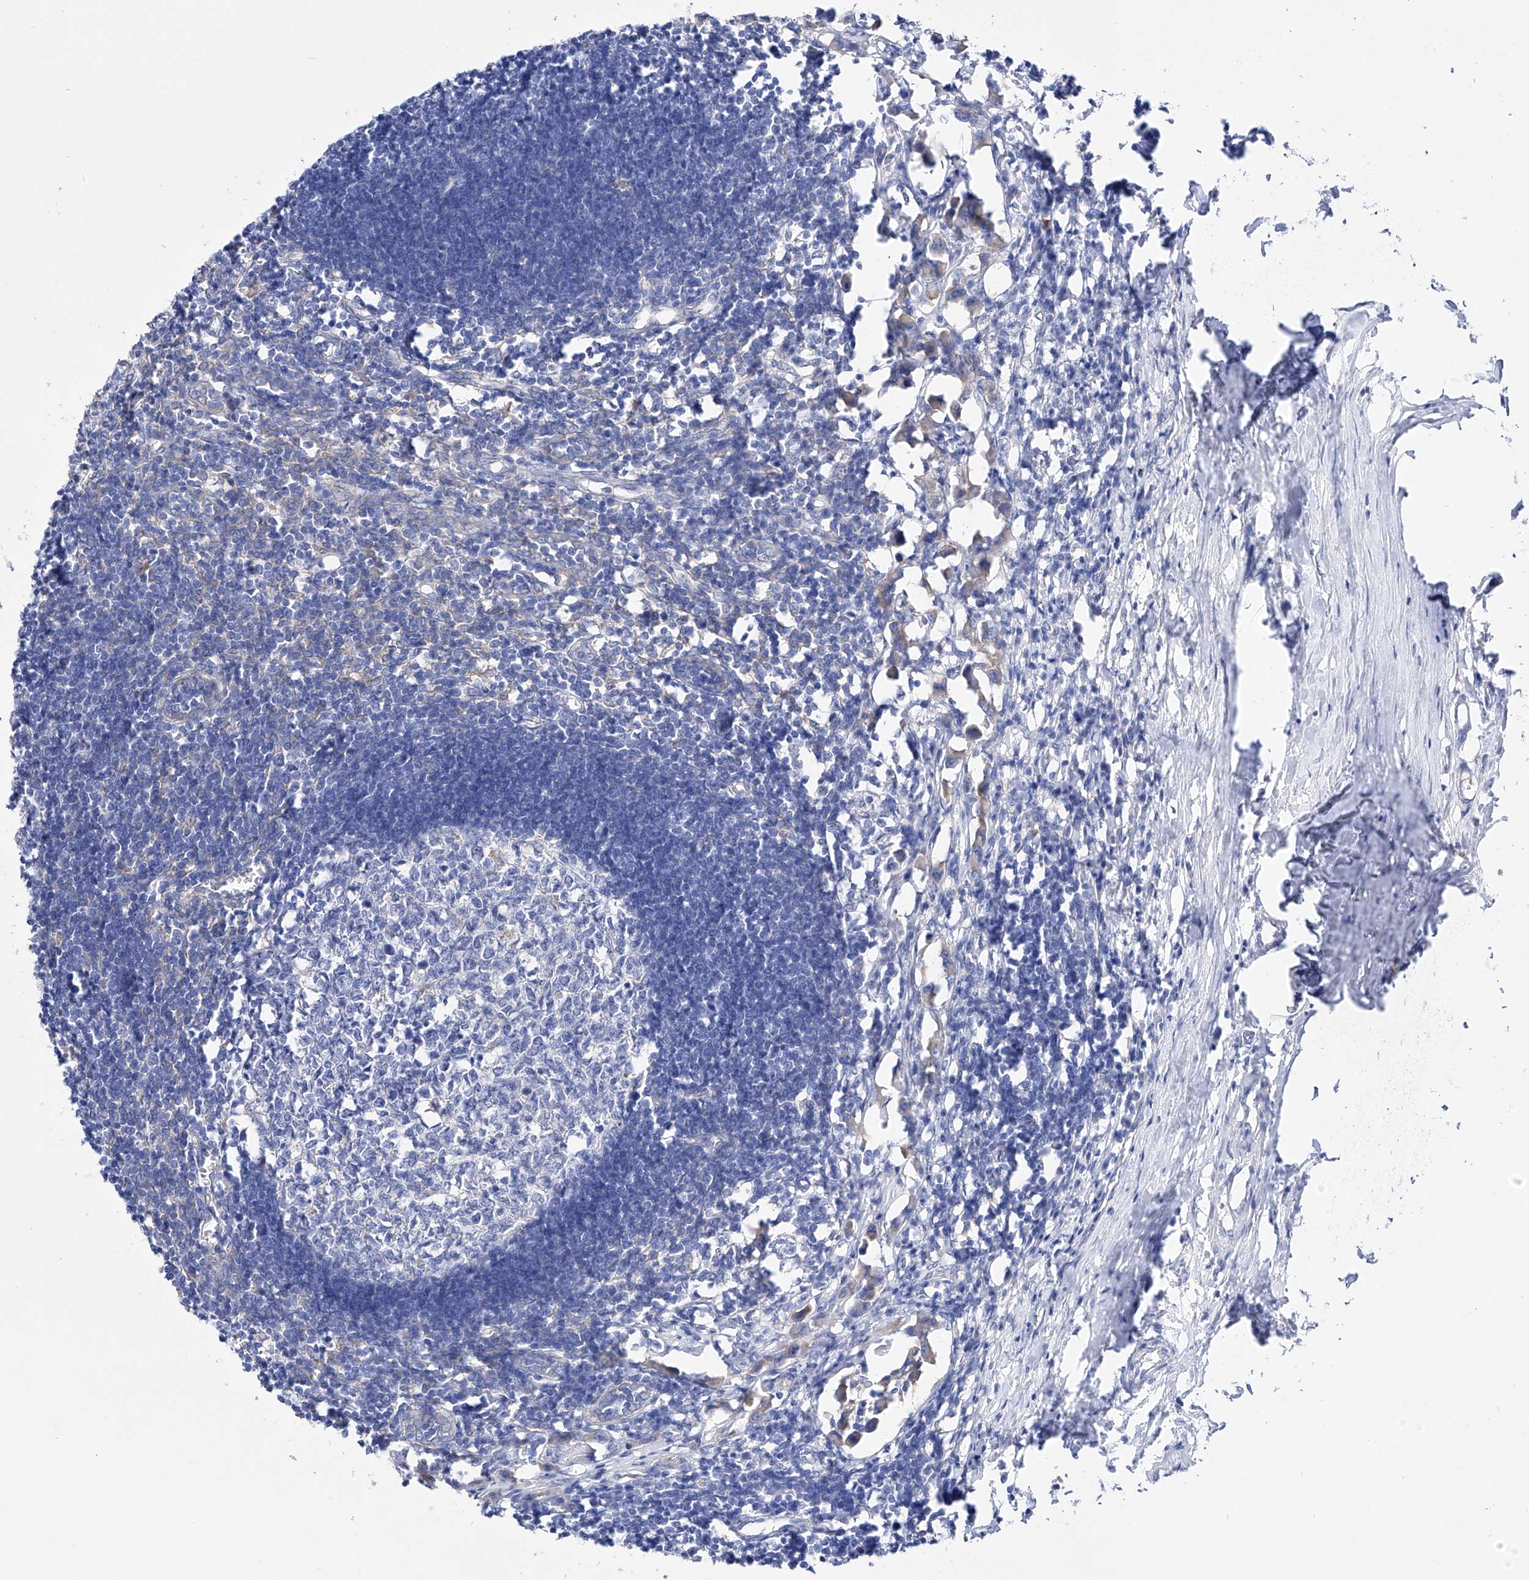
{"staining": {"intensity": "negative", "quantity": "none", "location": "none"}, "tissue": "lymph node", "cell_type": "Germinal center cells", "image_type": "normal", "snomed": [{"axis": "morphology", "description": "Normal tissue, NOS"}, {"axis": "morphology", "description": "Malignant melanoma, Metastatic site"}, {"axis": "topography", "description": "Lymph node"}], "caption": "This is an IHC image of benign human lymph node. There is no staining in germinal center cells.", "gene": "ZNF653", "patient": {"sex": "male", "age": 41}}